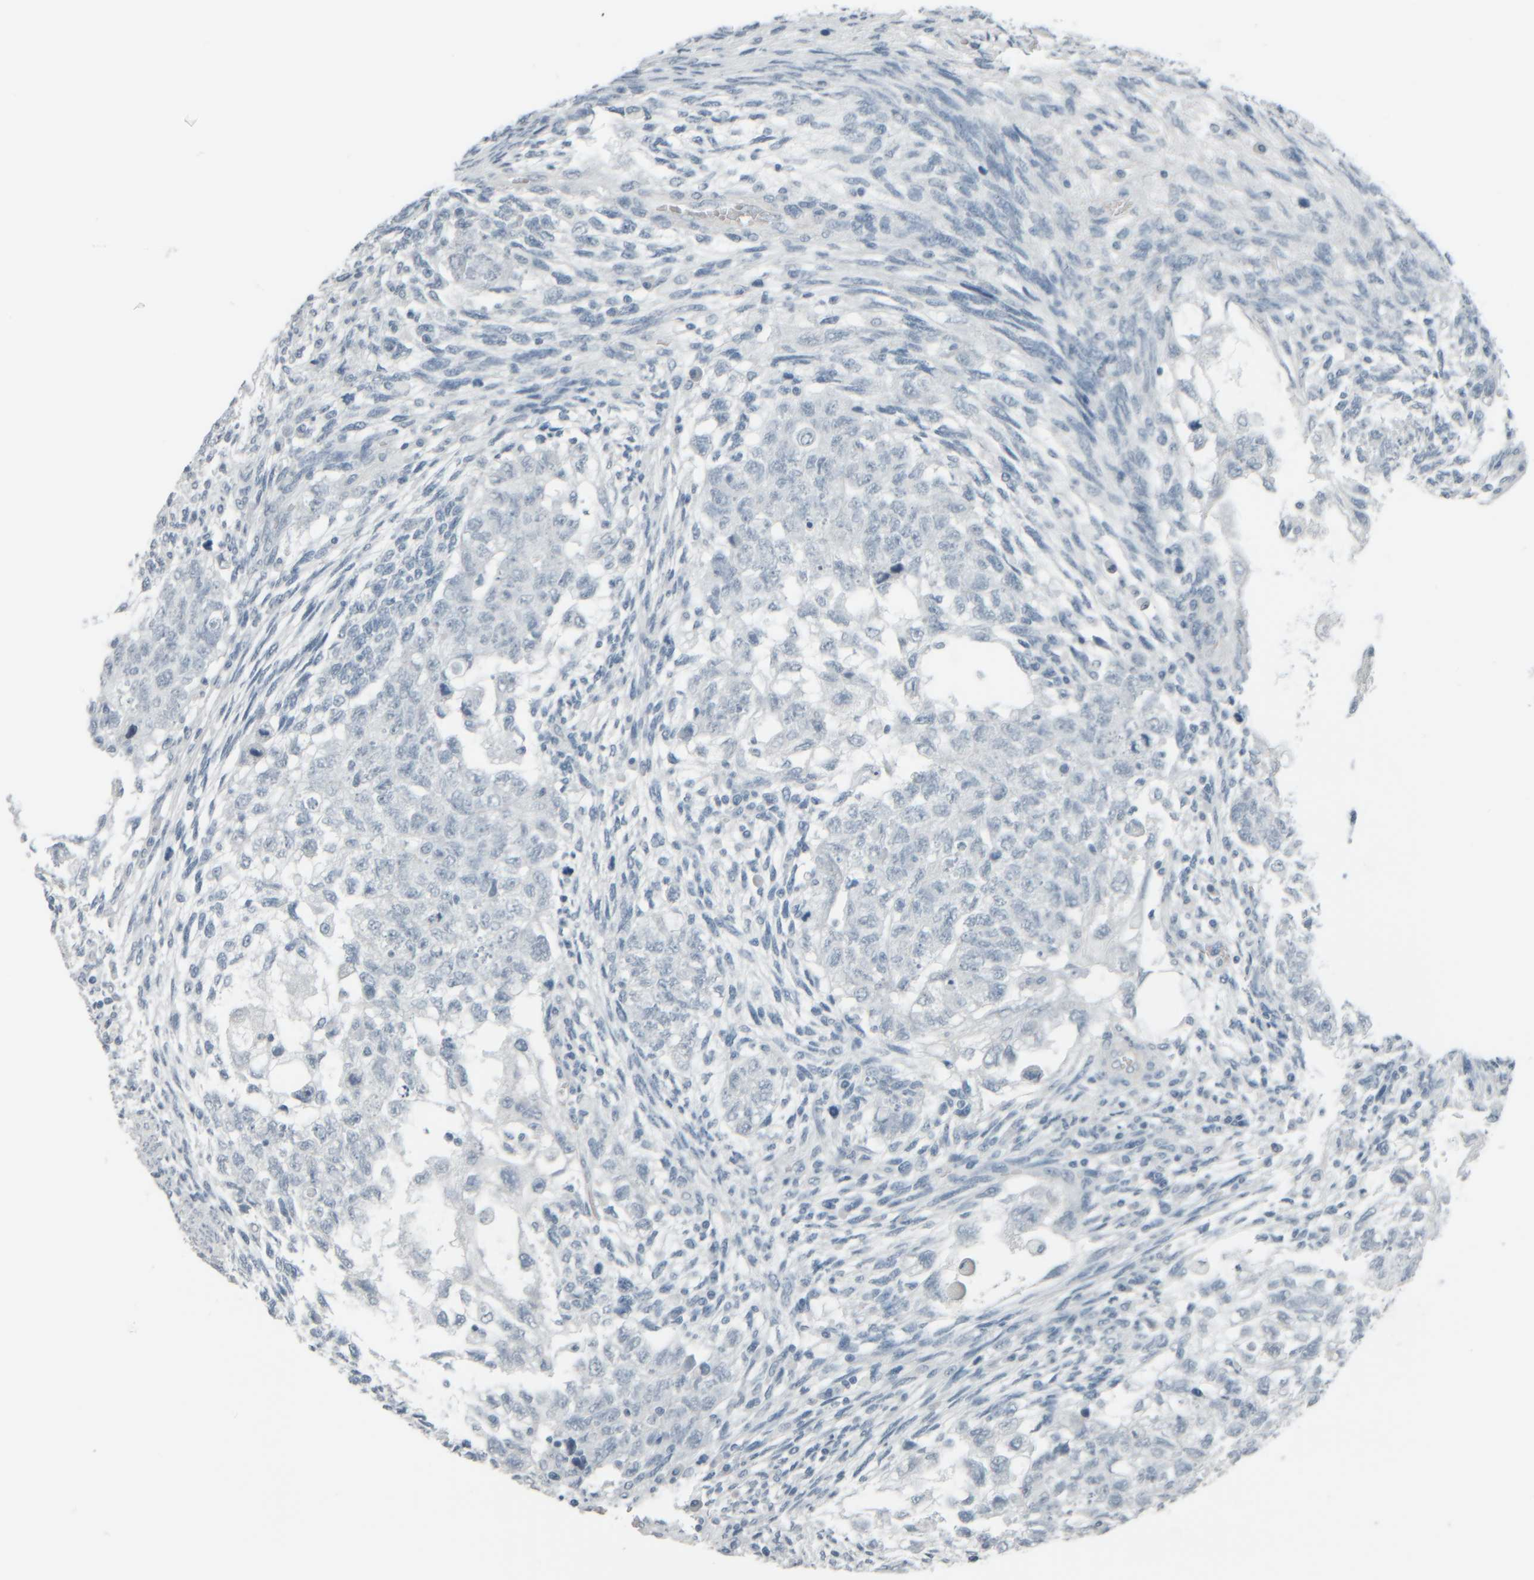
{"staining": {"intensity": "negative", "quantity": "none", "location": "none"}, "tissue": "testis cancer", "cell_type": "Tumor cells", "image_type": "cancer", "snomed": [{"axis": "morphology", "description": "Normal tissue, NOS"}, {"axis": "morphology", "description": "Carcinoma, Embryonal, NOS"}, {"axis": "topography", "description": "Testis"}], "caption": "This is an IHC photomicrograph of testis cancer. There is no expression in tumor cells.", "gene": "TPSAB1", "patient": {"sex": "male", "age": 36}}